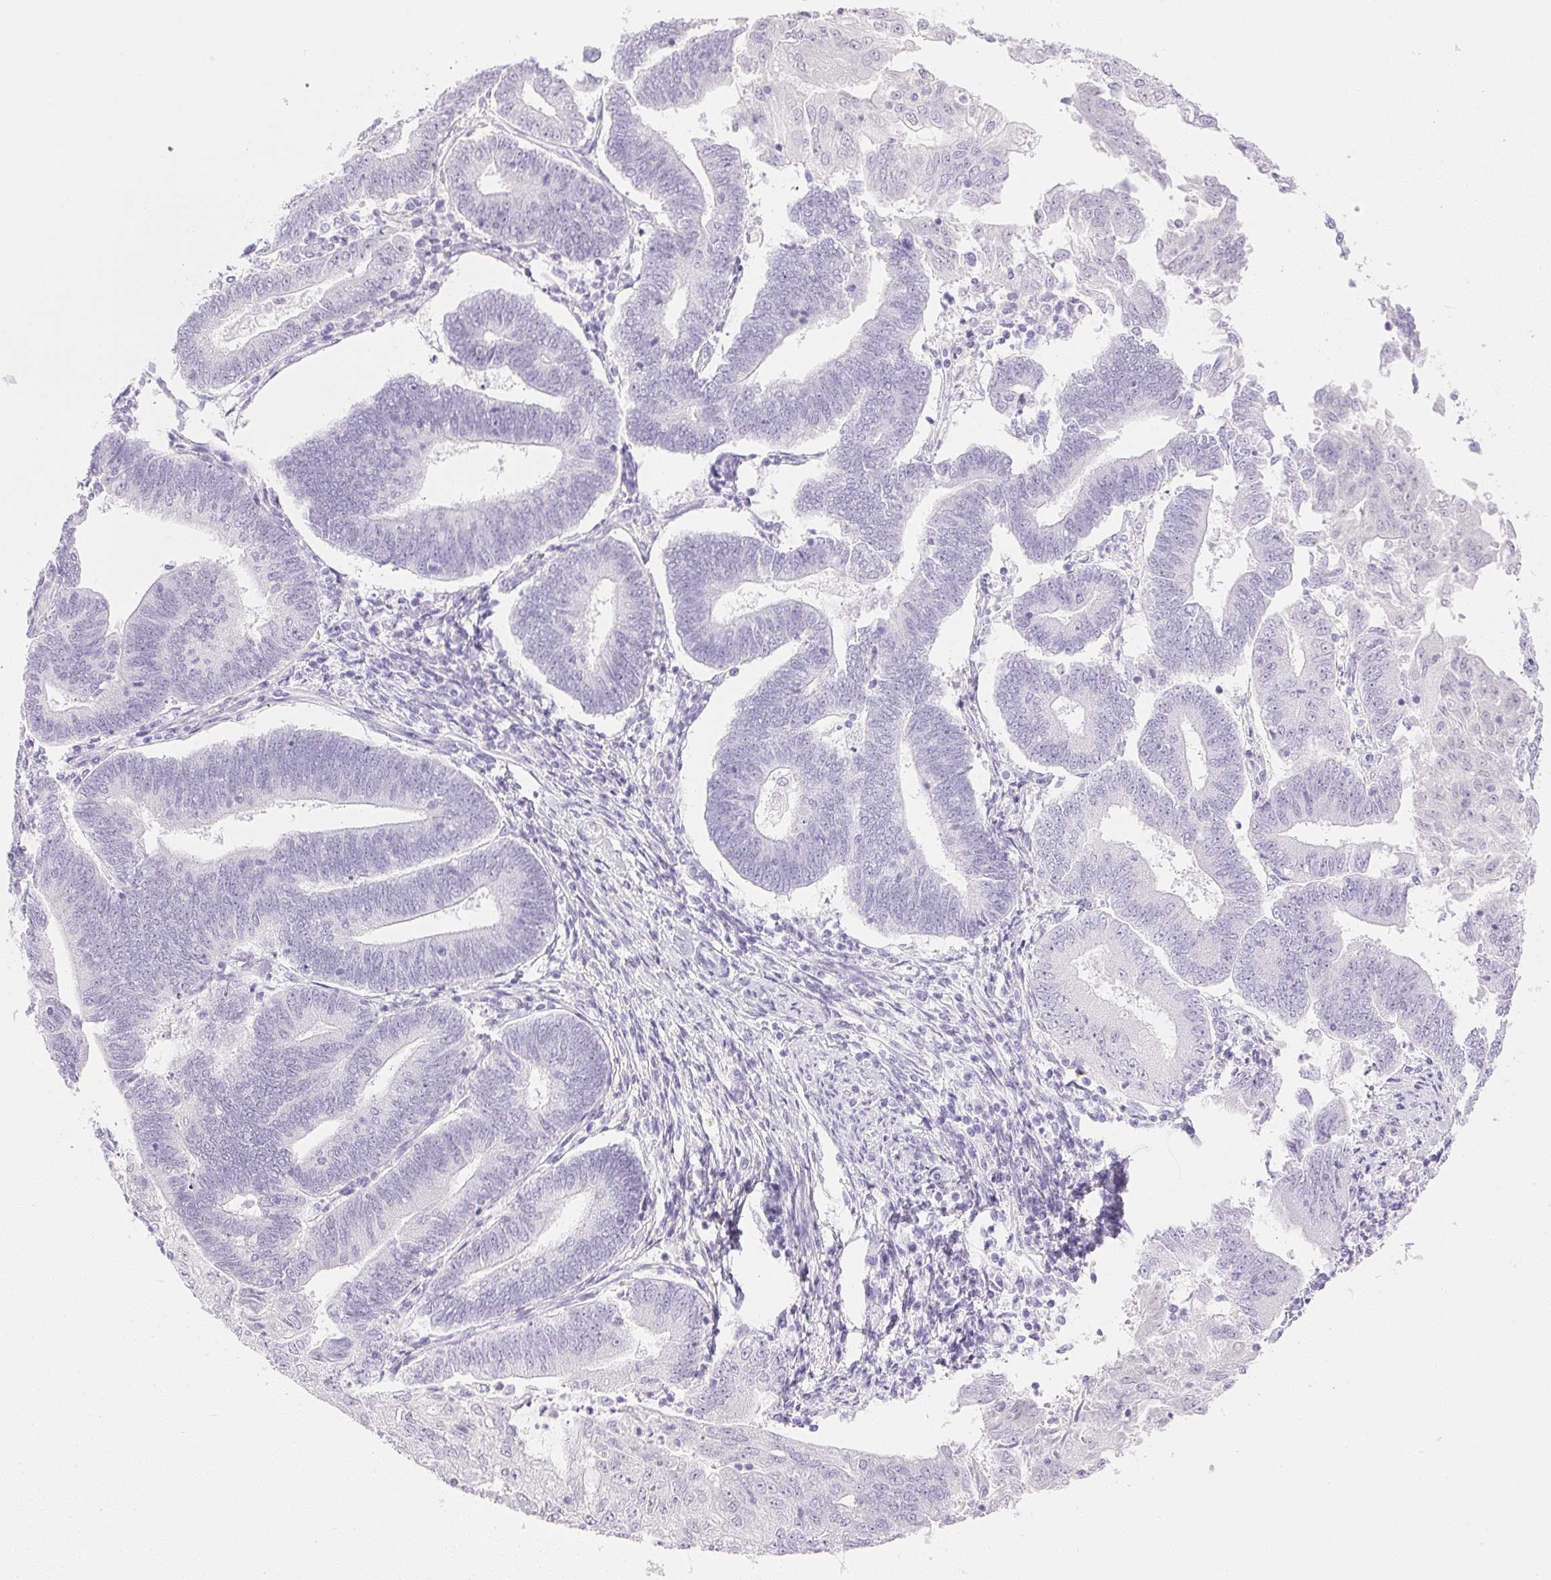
{"staining": {"intensity": "negative", "quantity": "none", "location": "none"}, "tissue": "endometrial cancer", "cell_type": "Tumor cells", "image_type": "cancer", "snomed": [{"axis": "morphology", "description": "Adenocarcinoma, NOS"}, {"axis": "topography", "description": "Endometrium"}], "caption": "IHC micrograph of neoplastic tissue: human endometrial adenocarcinoma stained with DAB displays no significant protein expression in tumor cells.", "gene": "CPB1", "patient": {"sex": "female", "age": 70}}